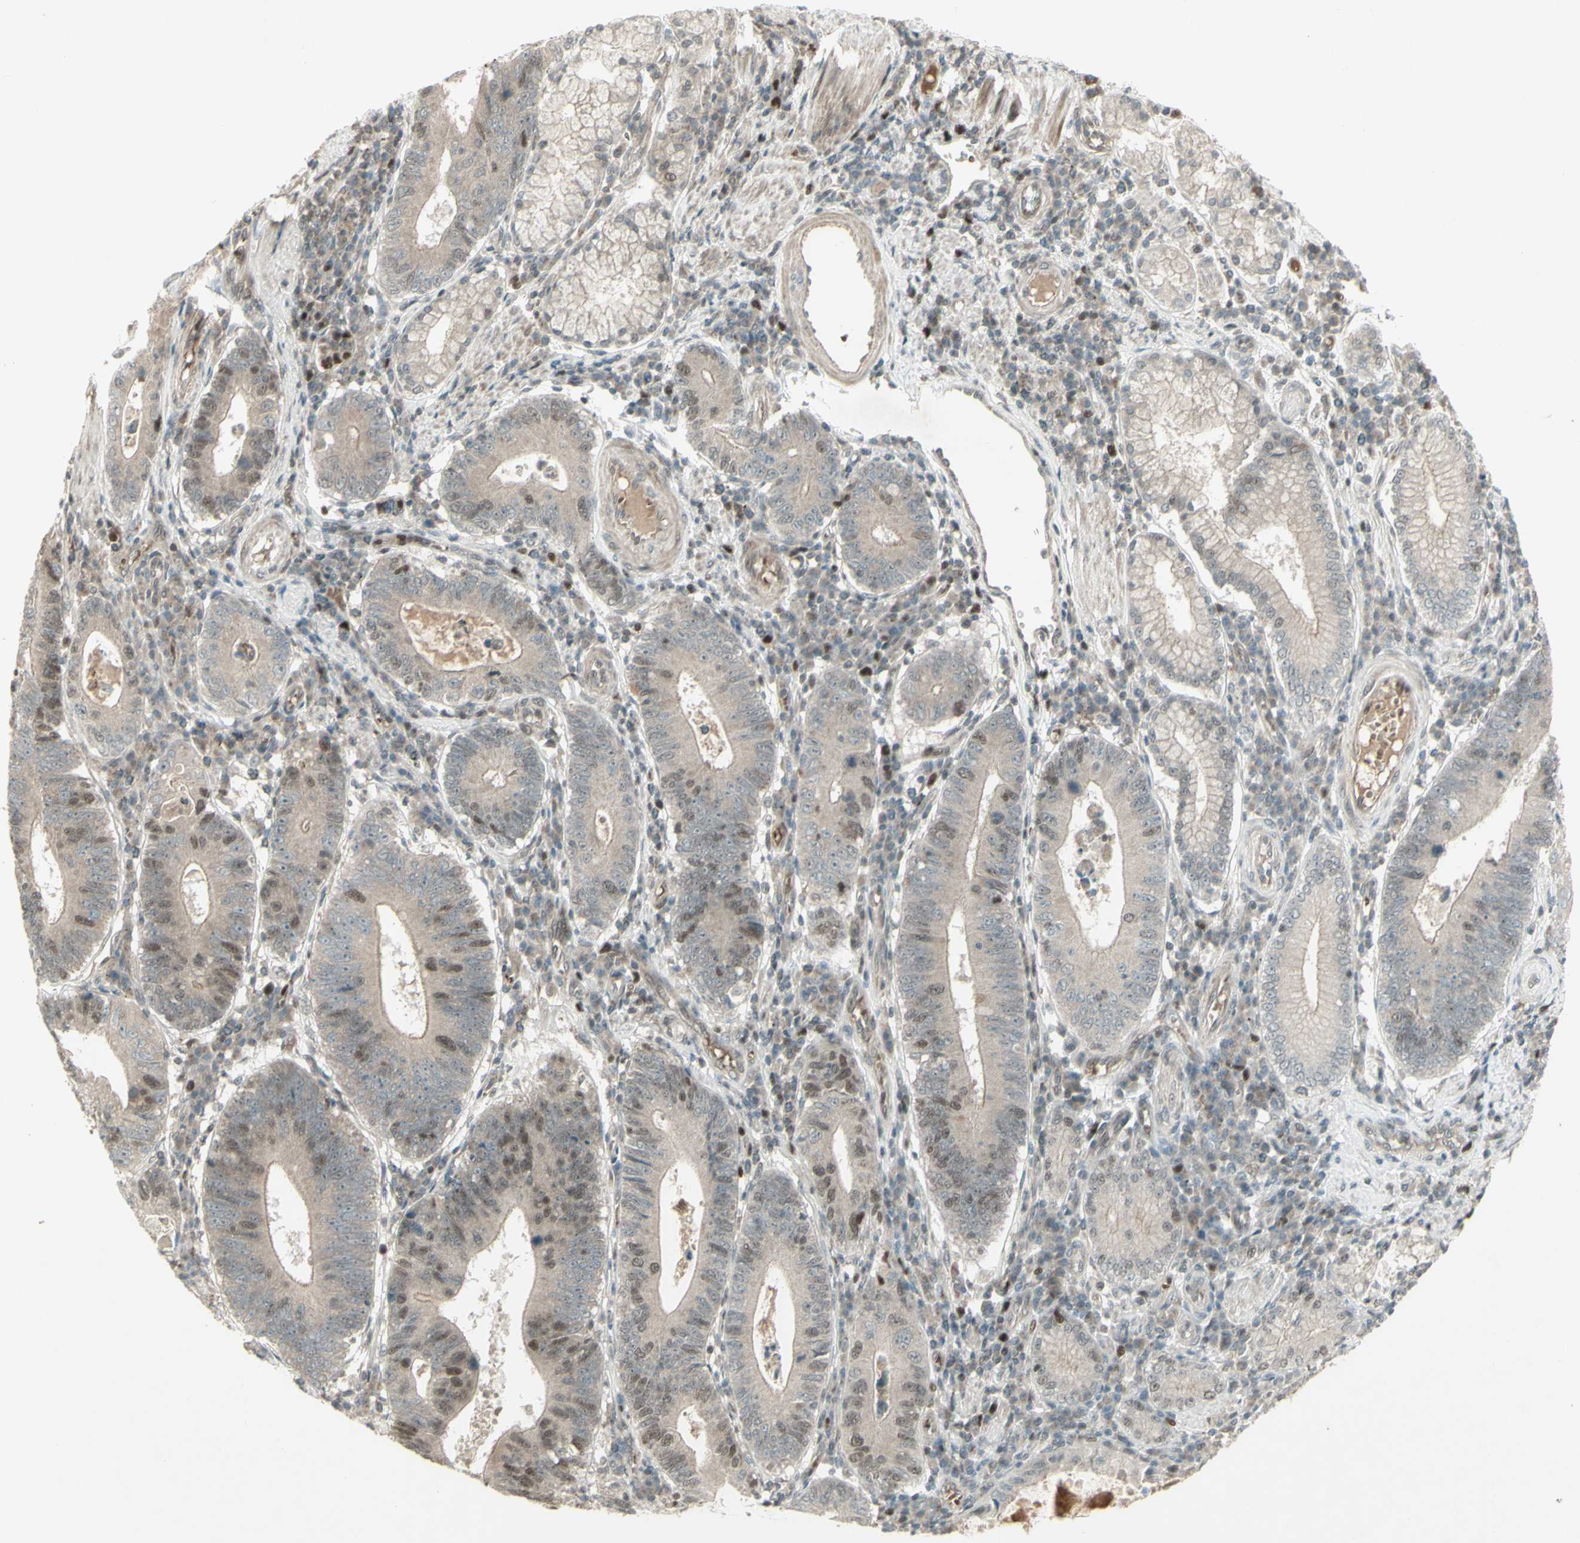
{"staining": {"intensity": "moderate", "quantity": "25%-75%", "location": "cytoplasmic/membranous,nuclear"}, "tissue": "stomach cancer", "cell_type": "Tumor cells", "image_type": "cancer", "snomed": [{"axis": "morphology", "description": "Adenocarcinoma, NOS"}, {"axis": "topography", "description": "Stomach"}], "caption": "Moderate cytoplasmic/membranous and nuclear positivity for a protein is identified in approximately 25%-75% of tumor cells of adenocarcinoma (stomach) using IHC.", "gene": "MSH6", "patient": {"sex": "male", "age": 59}}